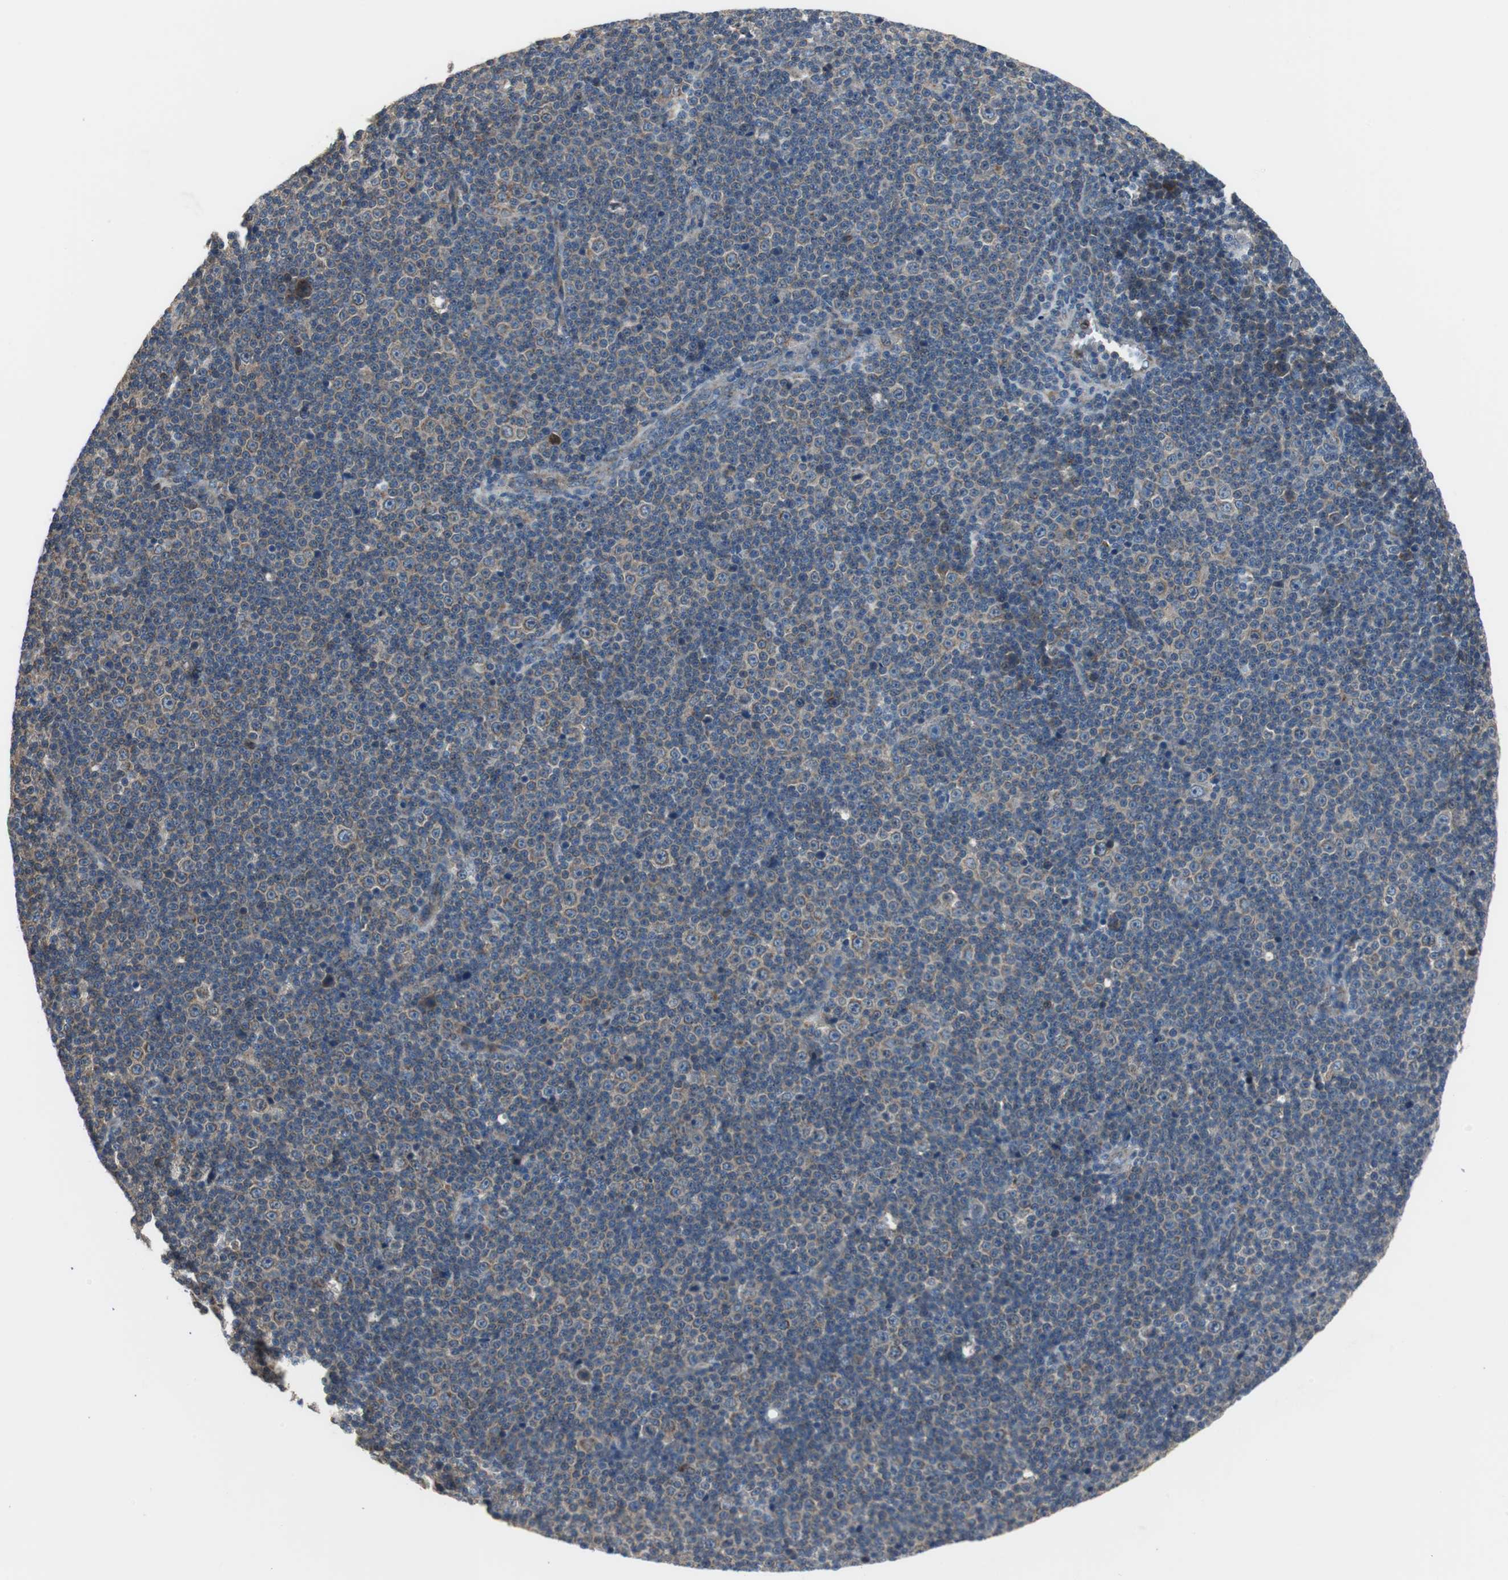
{"staining": {"intensity": "weak", "quantity": "25%-75%", "location": "cytoplasmic/membranous"}, "tissue": "lymphoma", "cell_type": "Tumor cells", "image_type": "cancer", "snomed": [{"axis": "morphology", "description": "Malignant lymphoma, non-Hodgkin's type, Low grade"}, {"axis": "topography", "description": "Lymph node"}], "caption": "This micrograph shows immunohistochemistry staining of human lymphoma, with low weak cytoplasmic/membranous positivity in approximately 25%-75% of tumor cells.", "gene": "PI4KB", "patient": {"sex": "female", "age": 67}}